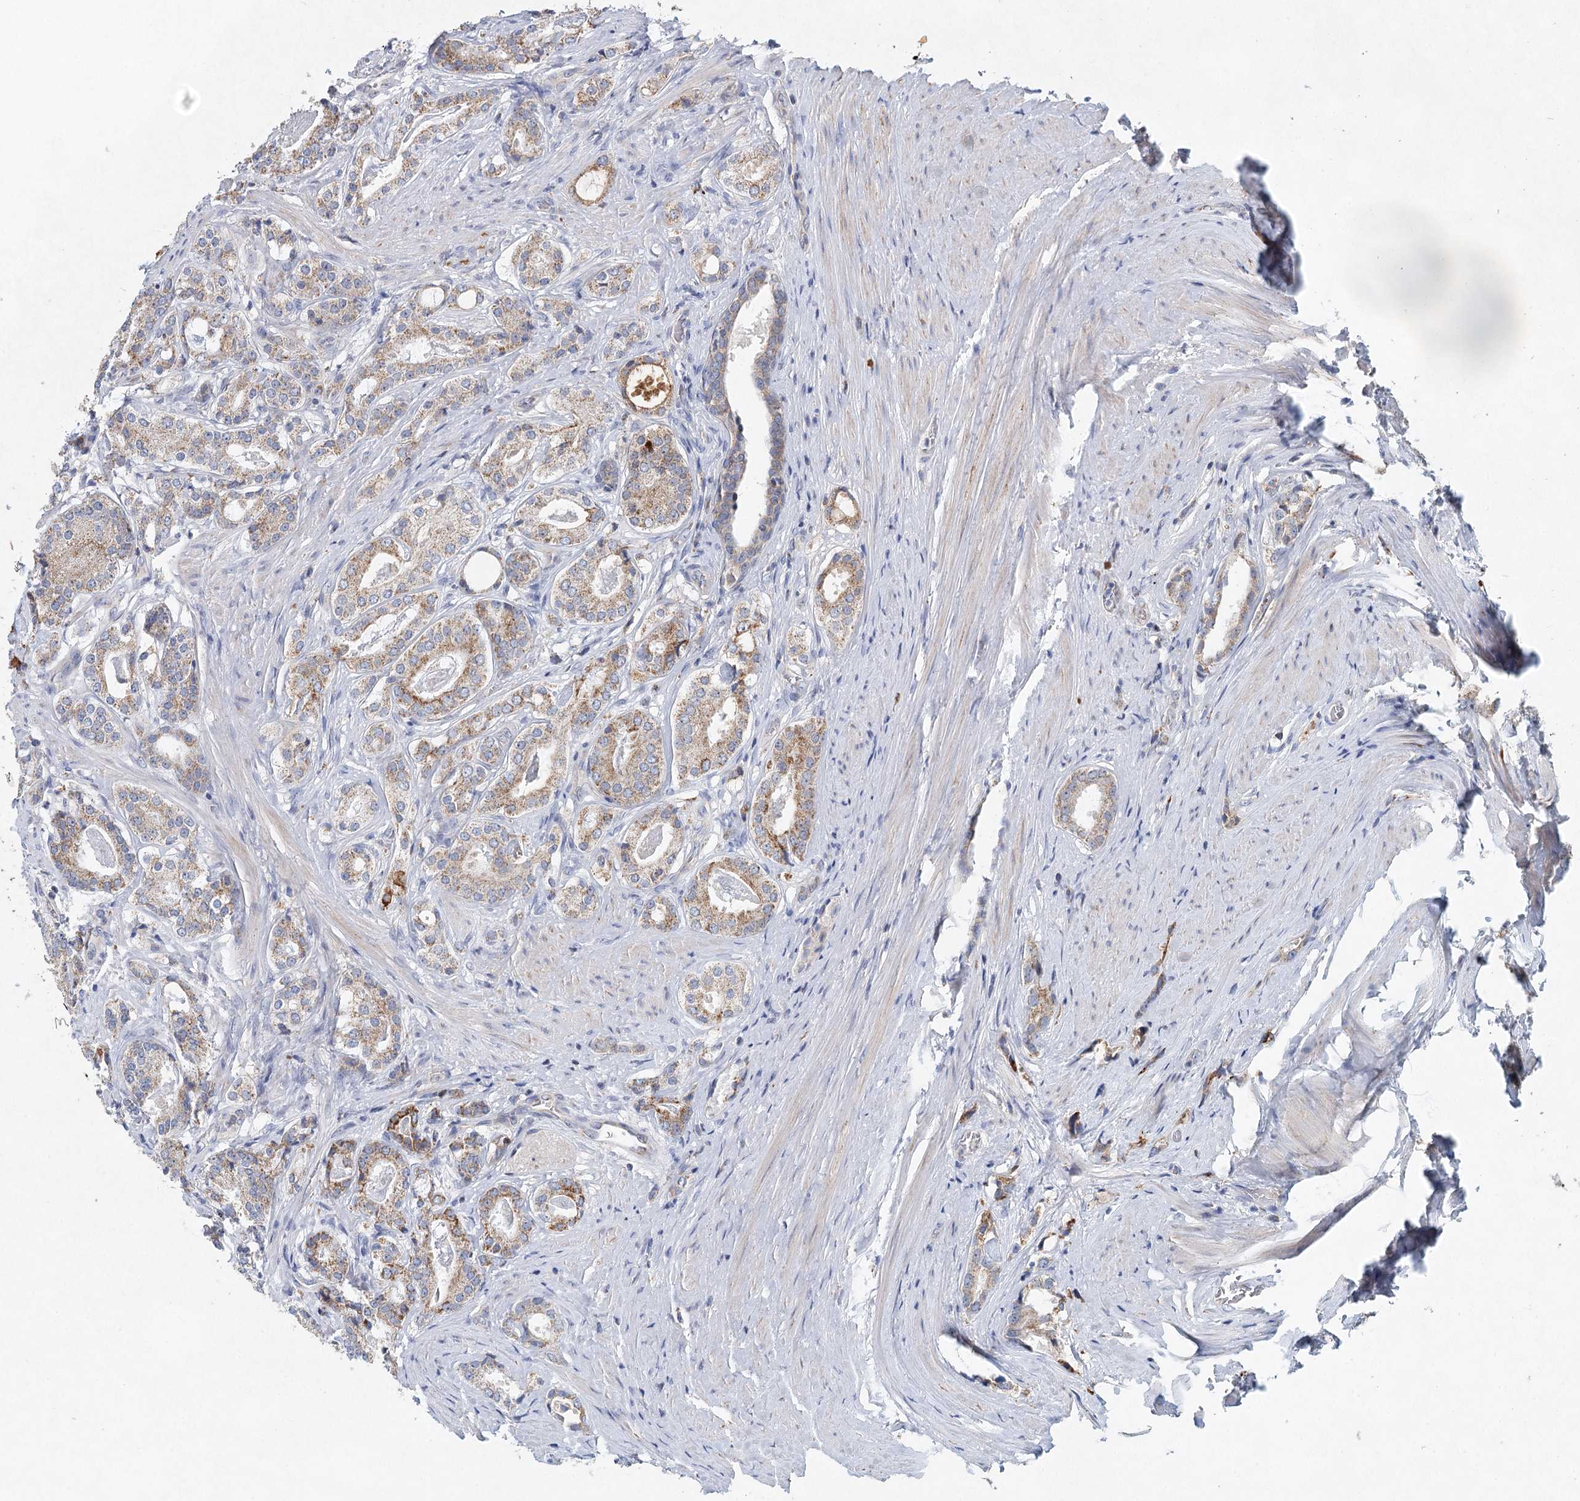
{"staining": {"intensity": "moderate", "quantity": ">75%", "location": "cytoplasmic/membranous"}, "tissue": "prostate cancer", "cell_type": "Tumor cells", "image_type": "cancer", "snomed": [{"axis": "morphology", "description": "Adenocarcinoma, High grade"}, {"axis": "topography", "description": "Prostate"}], "caption": "Immunohistochemistry (IHC) (DAB) staining of prostate cancer demonstrates moderate cytoplasmic/membranous protein expression in approximately >75% of tumor cells.", "gene": "XPO6", "patient": {"sex": "male", "age": 63}}